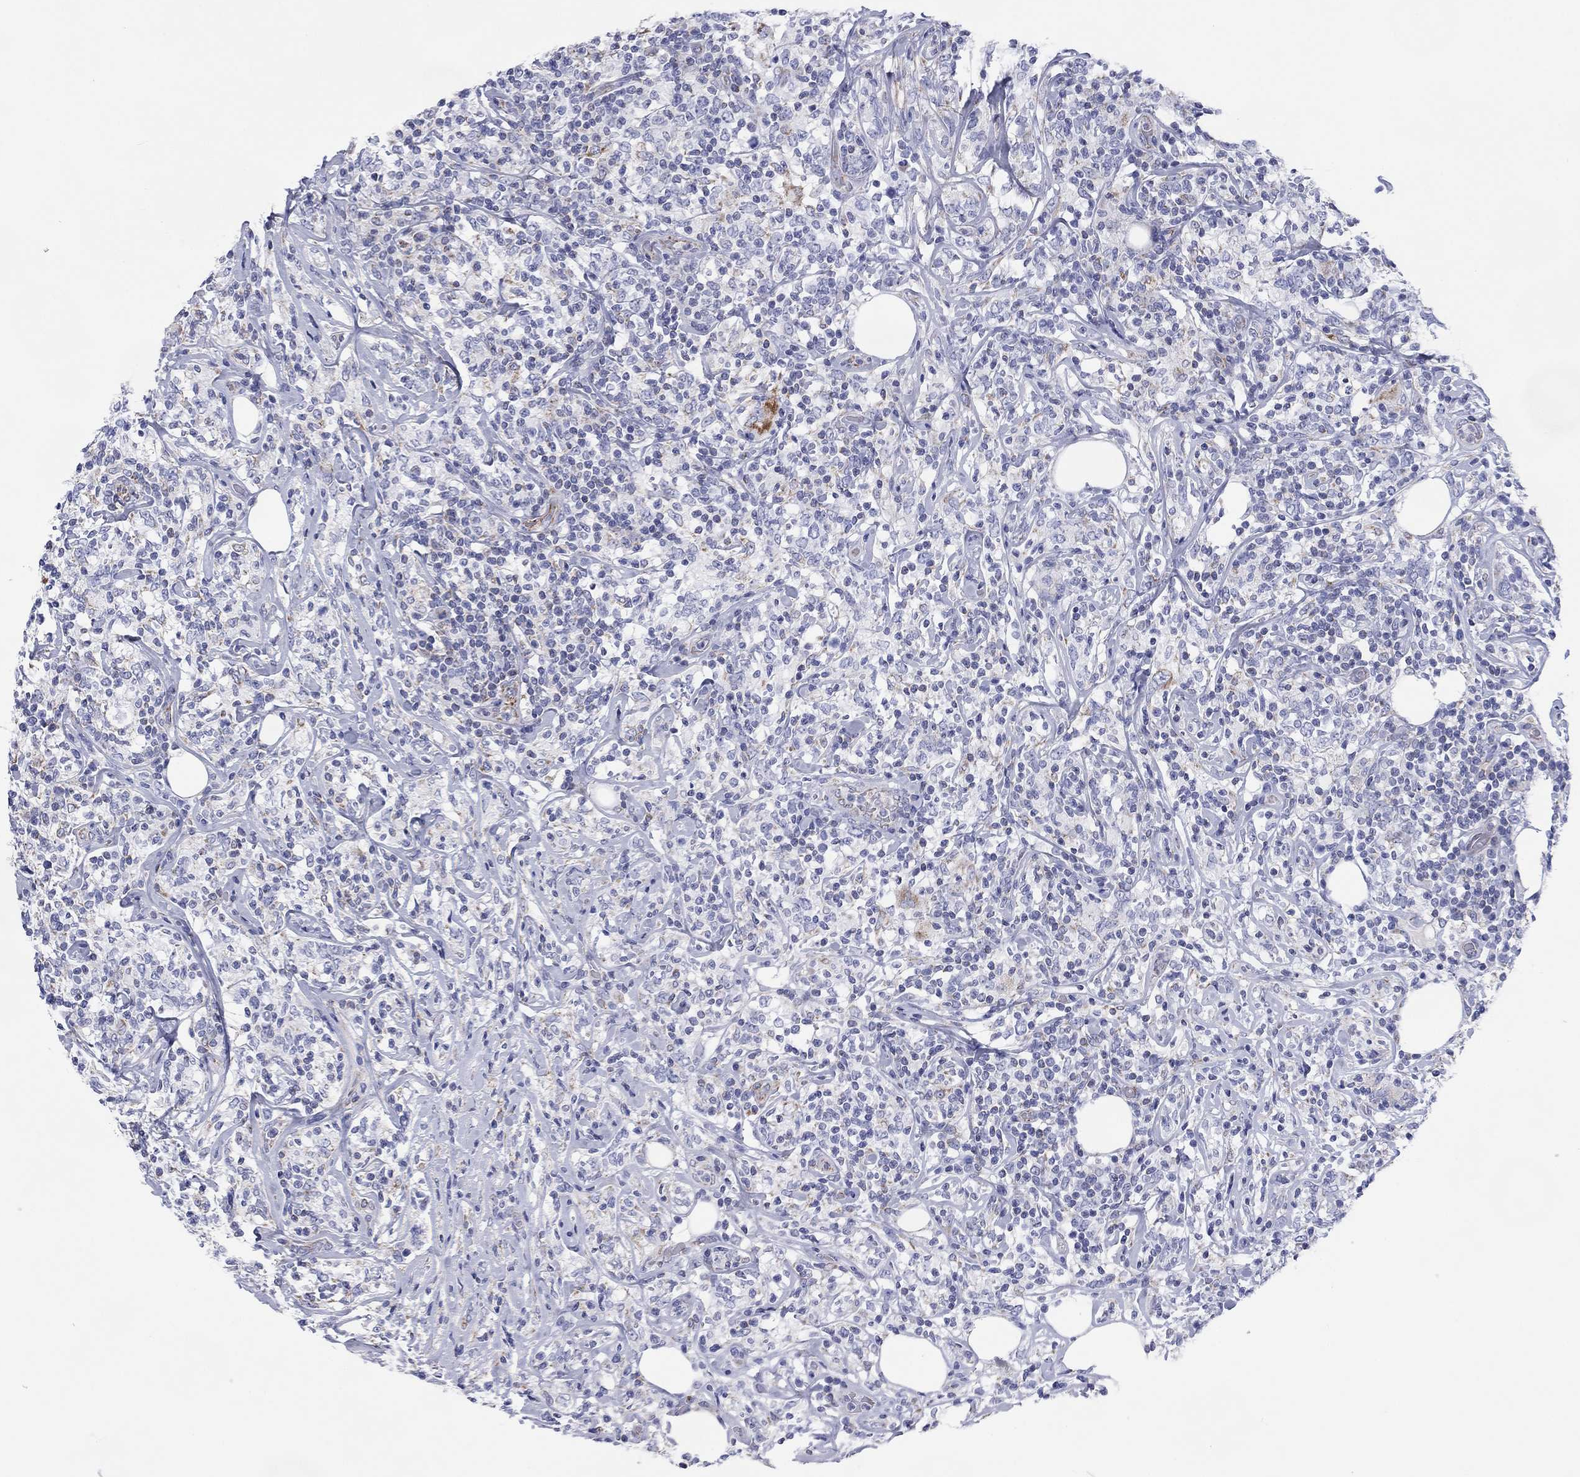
{"staining": {"intensity": "moderate", "quantity": "<25%", "location": "cytoplasmic/membranous"}, "tissue": "lymphoma", "cell_type": "Tumor cells", "image_type": "cancer", "snomed": [{"axis": "morphology", "description": "Malignant lymphoma, non-Hodgkin's type, High grade"}, {"axis": "topography", "description": "Lymph node"}], "caption": "Protein expression analysis of lymphoma displays moderate cytoplasmic/membranous positivity in about <25% of tumor cells.", "gene": "MGST3", "patient": {"sex": "female", "age": 84}}